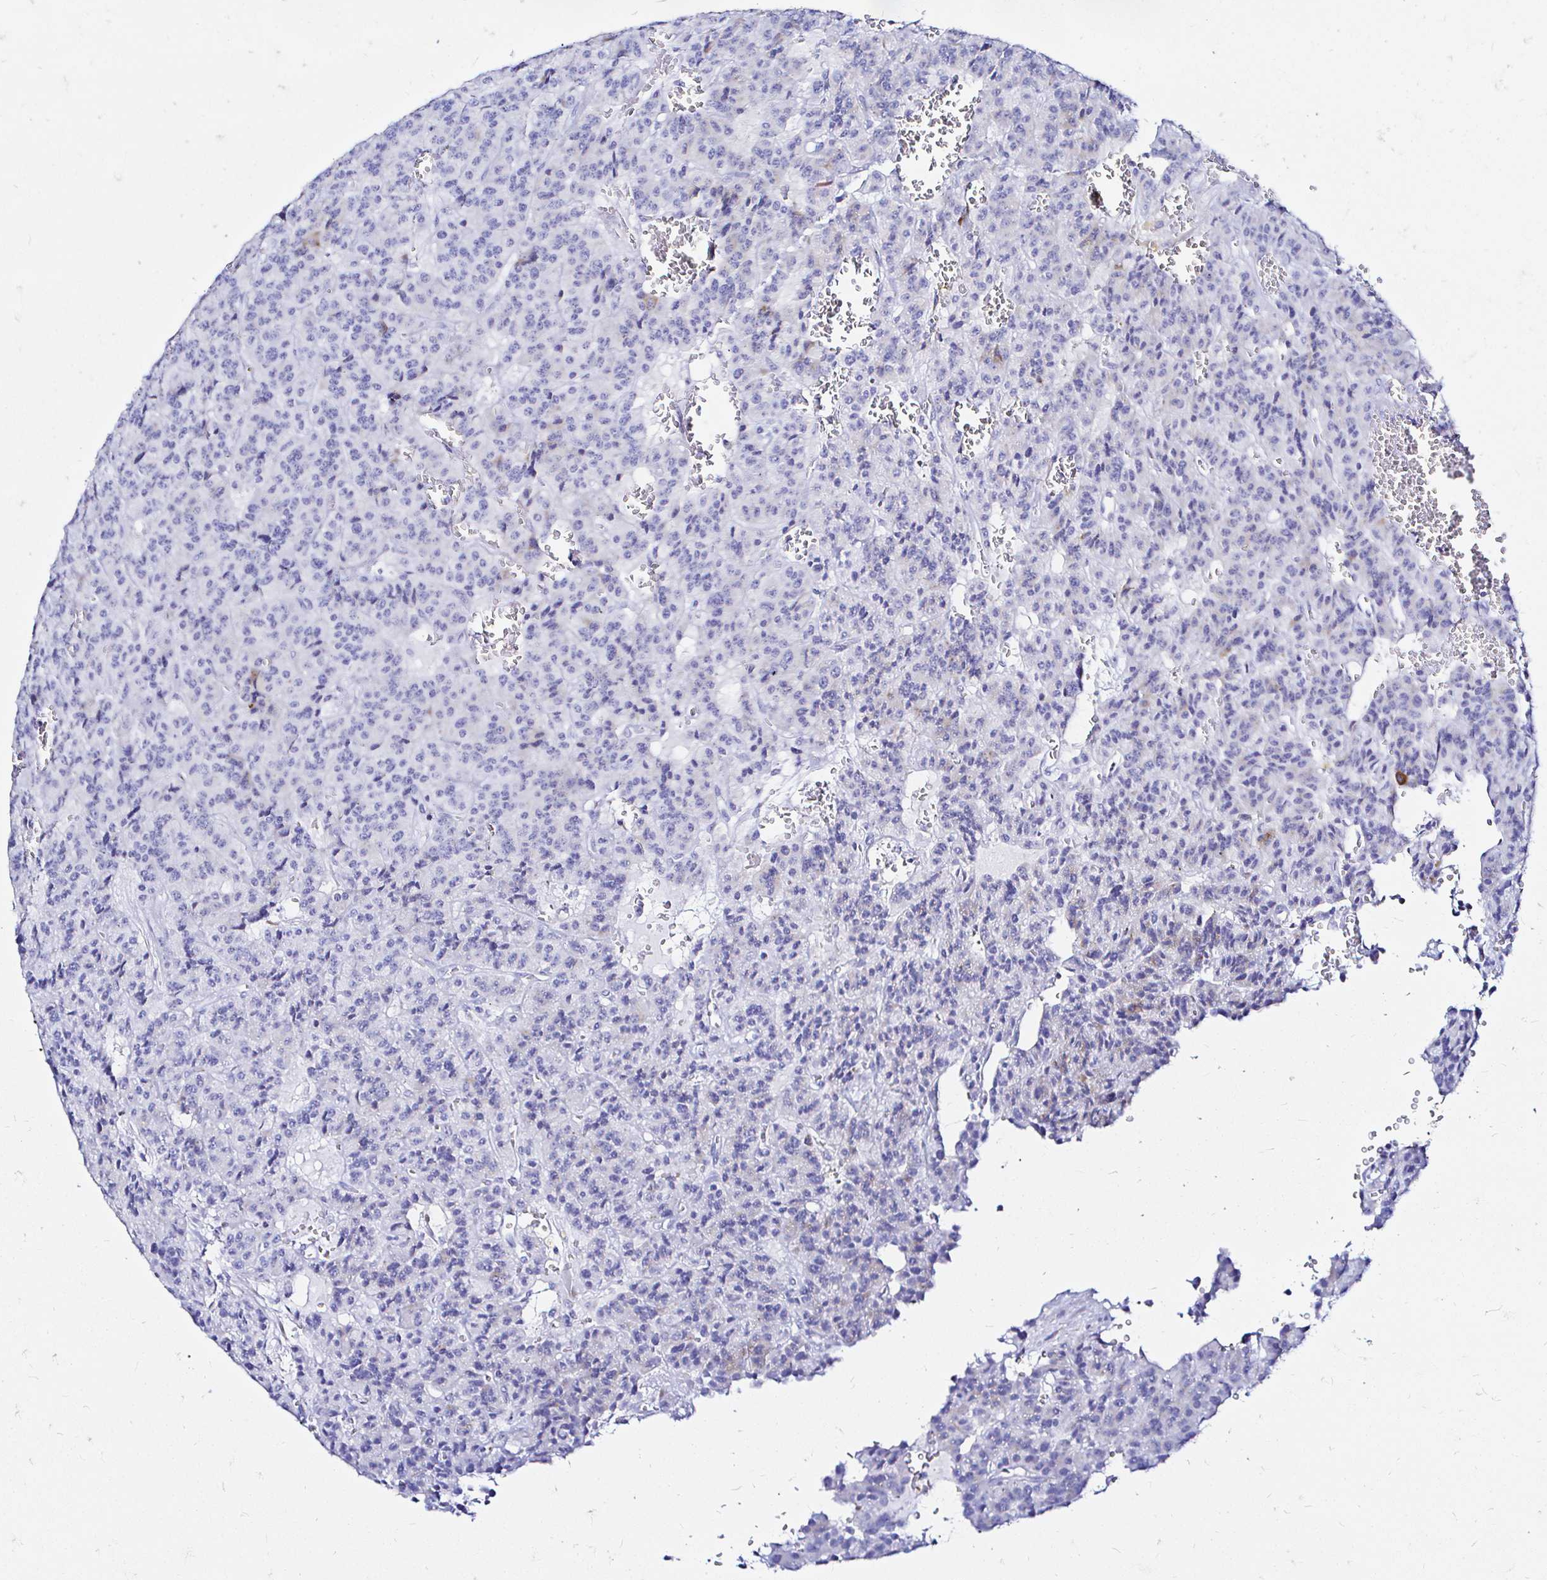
{"staining": {"intensity": "negative", "quantity": "none", "location": "none"}, "tissue": "carcinoid", "cell_type": "Tumor cells", "image_type": "cancer", "snomed": [{"axis": "morphology", "description": "Carcinoid, malignant, NOS"}, {"axis": "topography", "description": "Lung"}], "caption": "The image reveals no staining of tumor cells in carcinoid.", "gene": "ZNF432", "patient": {"sex": "female", "age": 71}}